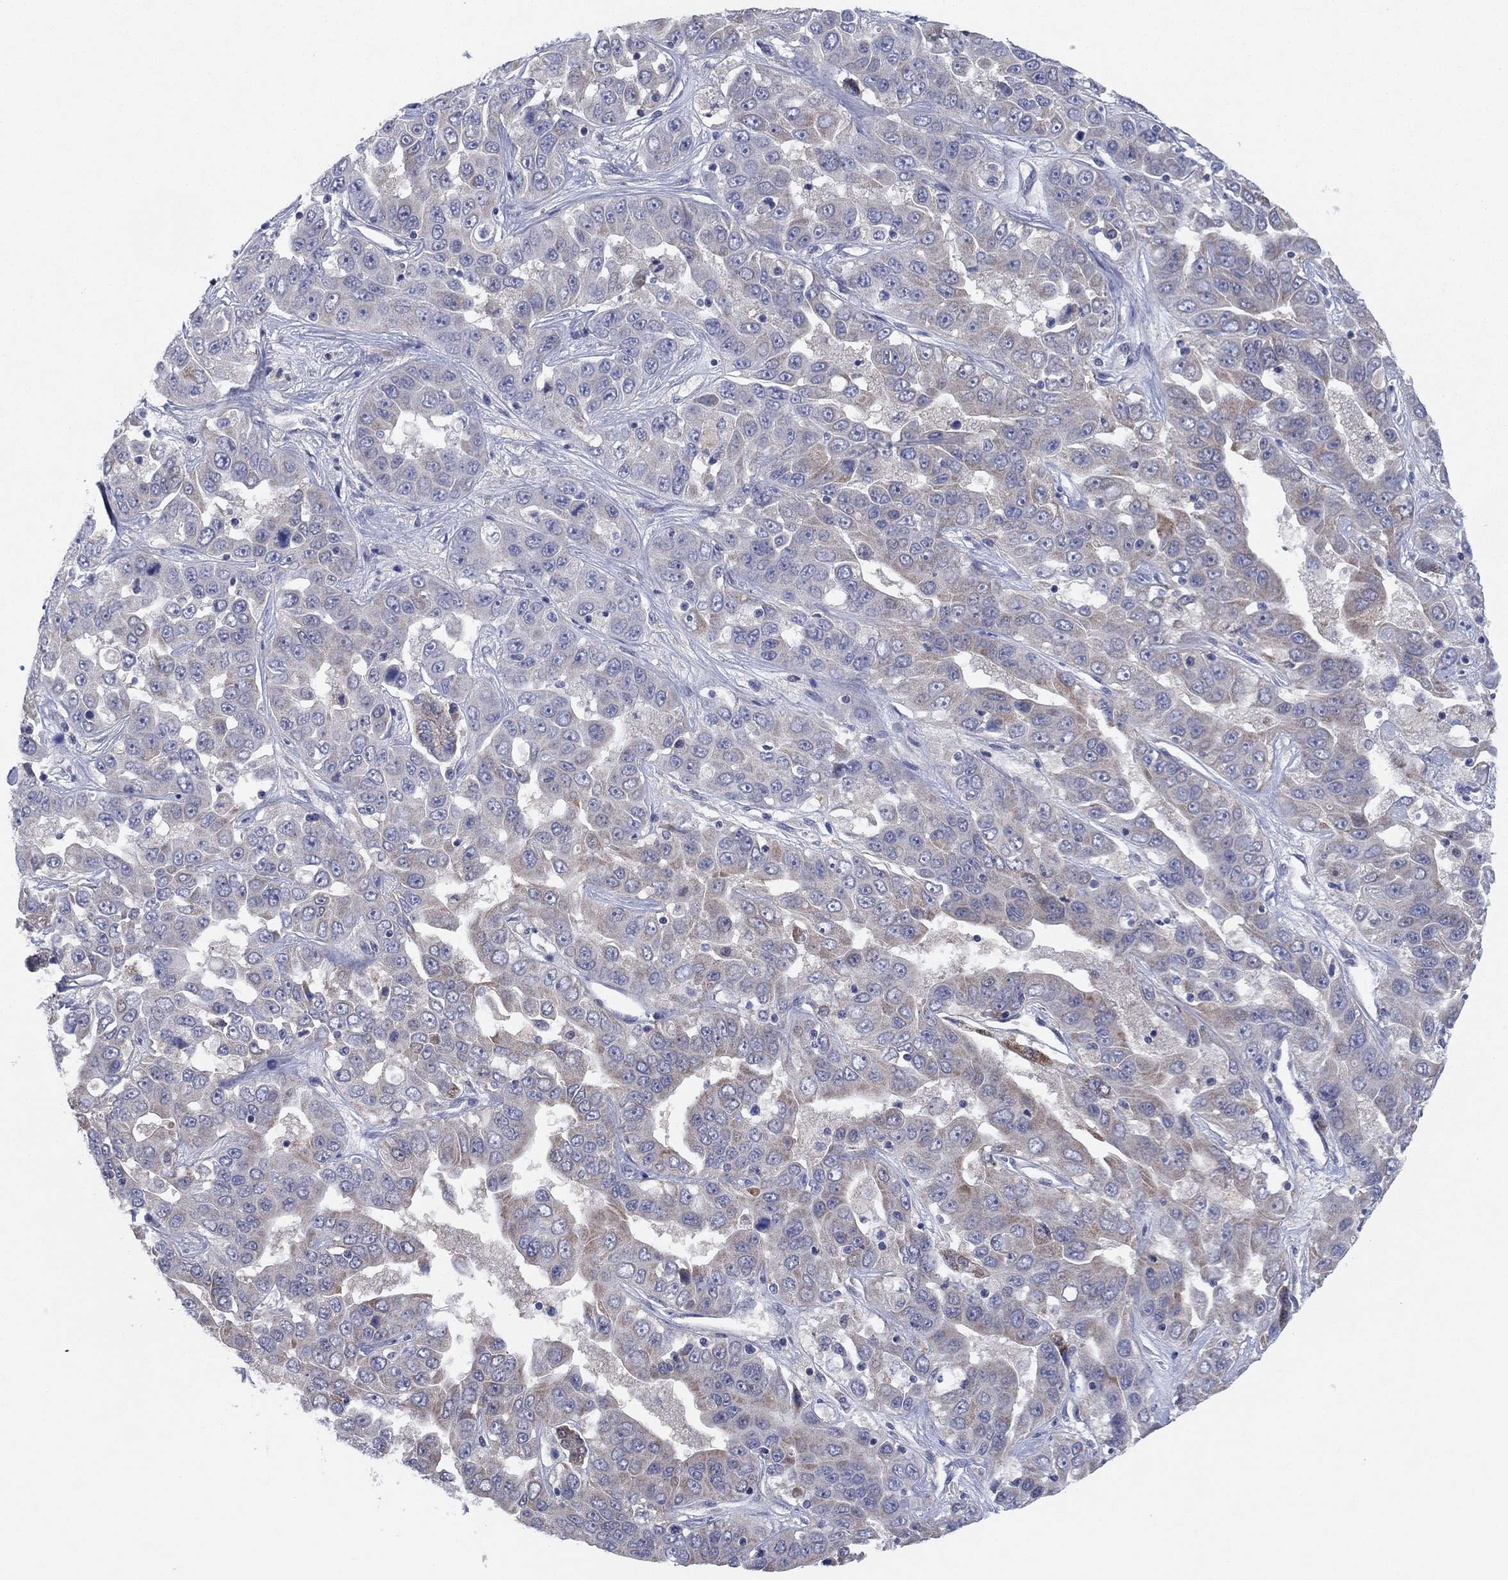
{"staining": {"intensity": "negative", "quantity": "none", "location": "none"}, "tissue": "liver cancer", "cell_type": "Tumor cells", "image_type": "cancer", "snomed": [{"axis": "morphology", "description": "Cholangiocarcinoma"}, {"axis": "topography", "description": "Liver"}], "caption": "Liver cancer was stained to show a protein in brown. There is no significant staining in tumor cells.", "gene": "GRHPR", "patient": {"sex": "female", "age": 52}}